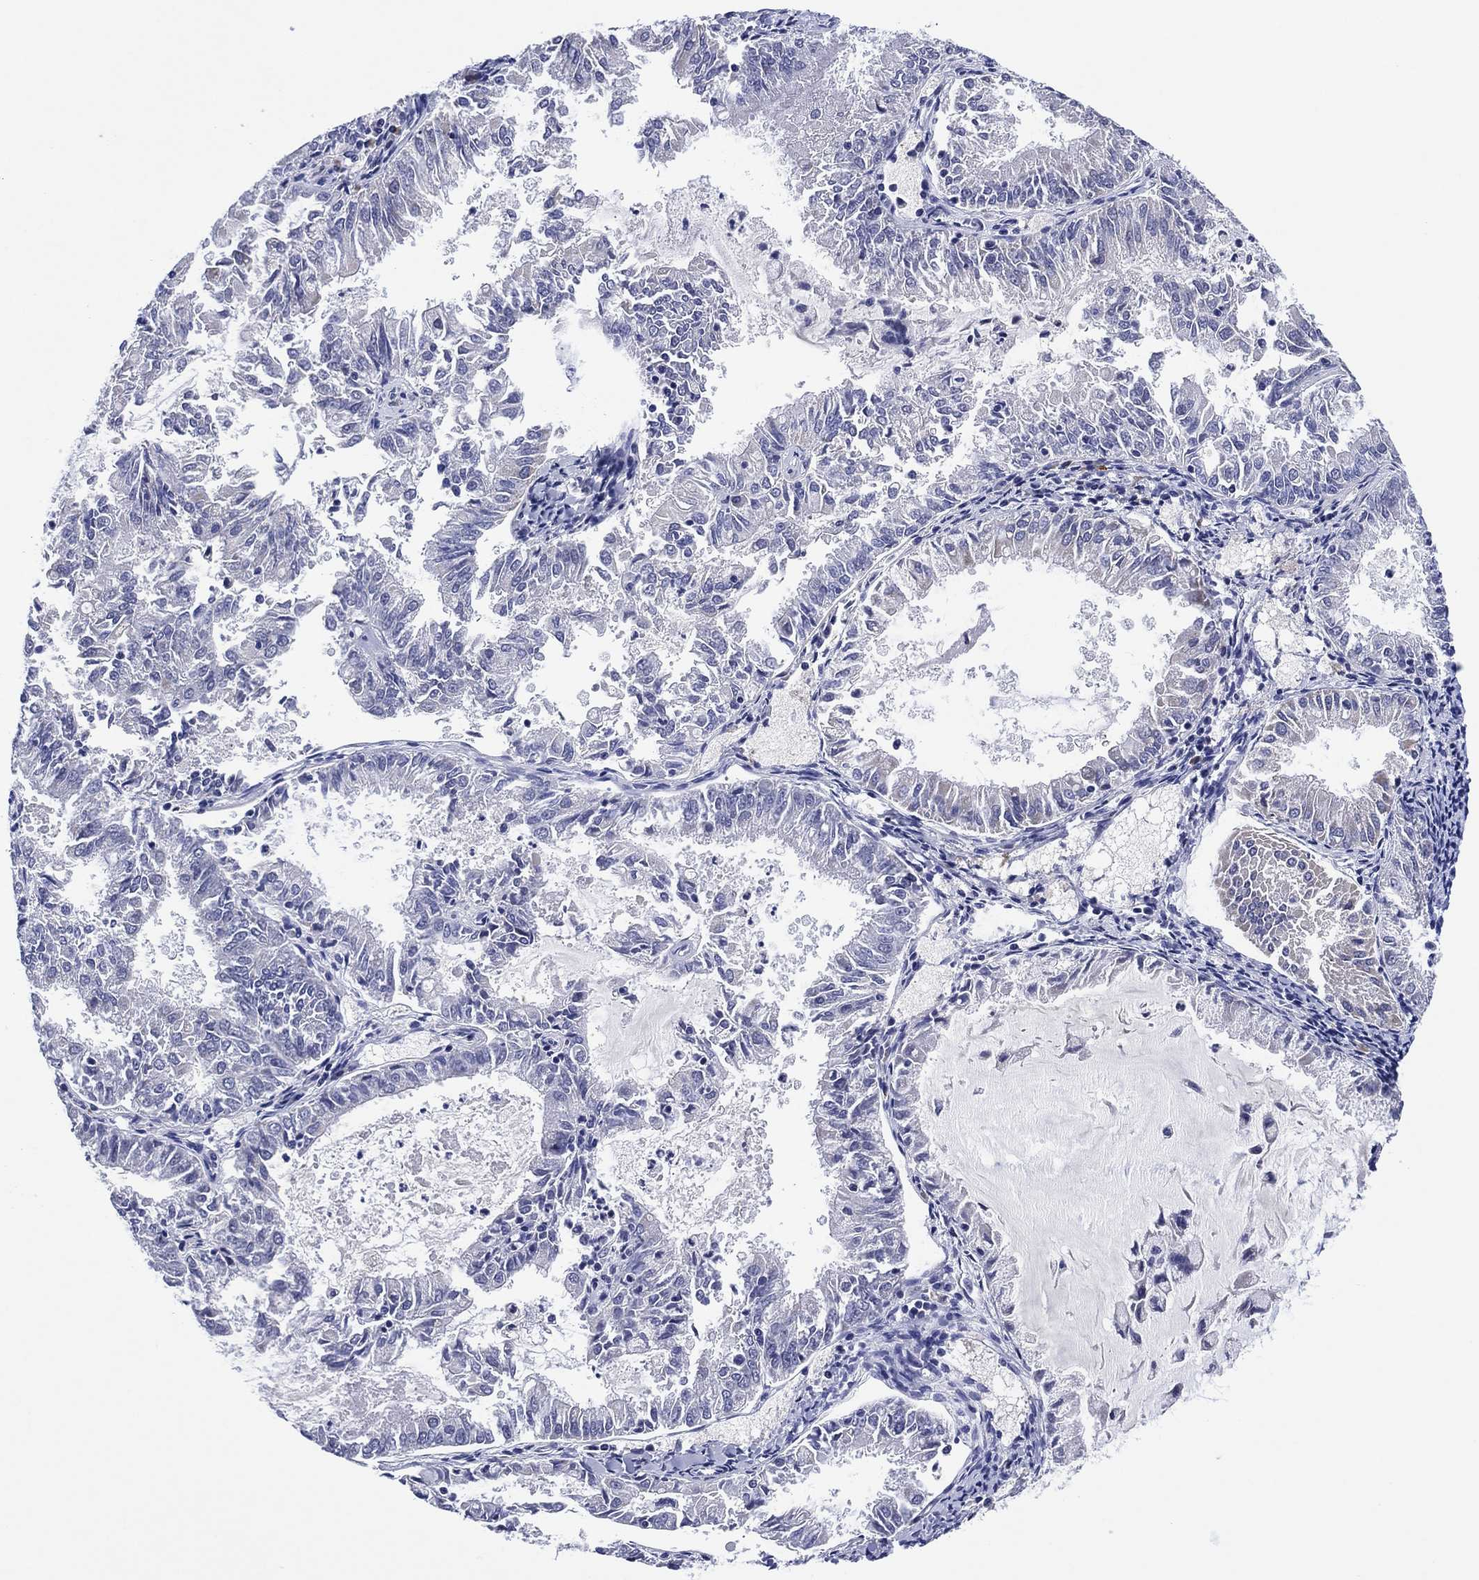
{"staining": {"intensity": "negative", "quantity": "none", "location": "none"}, "tissue": "endometrial cancer", "cell_type": "Tumor cells", "image_type": "cancer", "snomed": [{"axis": "morphology", "description": "Adenocarcinoma, NOS"}, {"axis": "topography", "description": "Endometrium"}], "caption": "The histopathology image reveals no significant staining in tumor cells of endometrial adenocarcinoma. (DAB immunohistochemistry (IHC) with hematoxylin counter stain).", "gene": "CLIP3", "patient": {"sex": "female", "age": 57}}